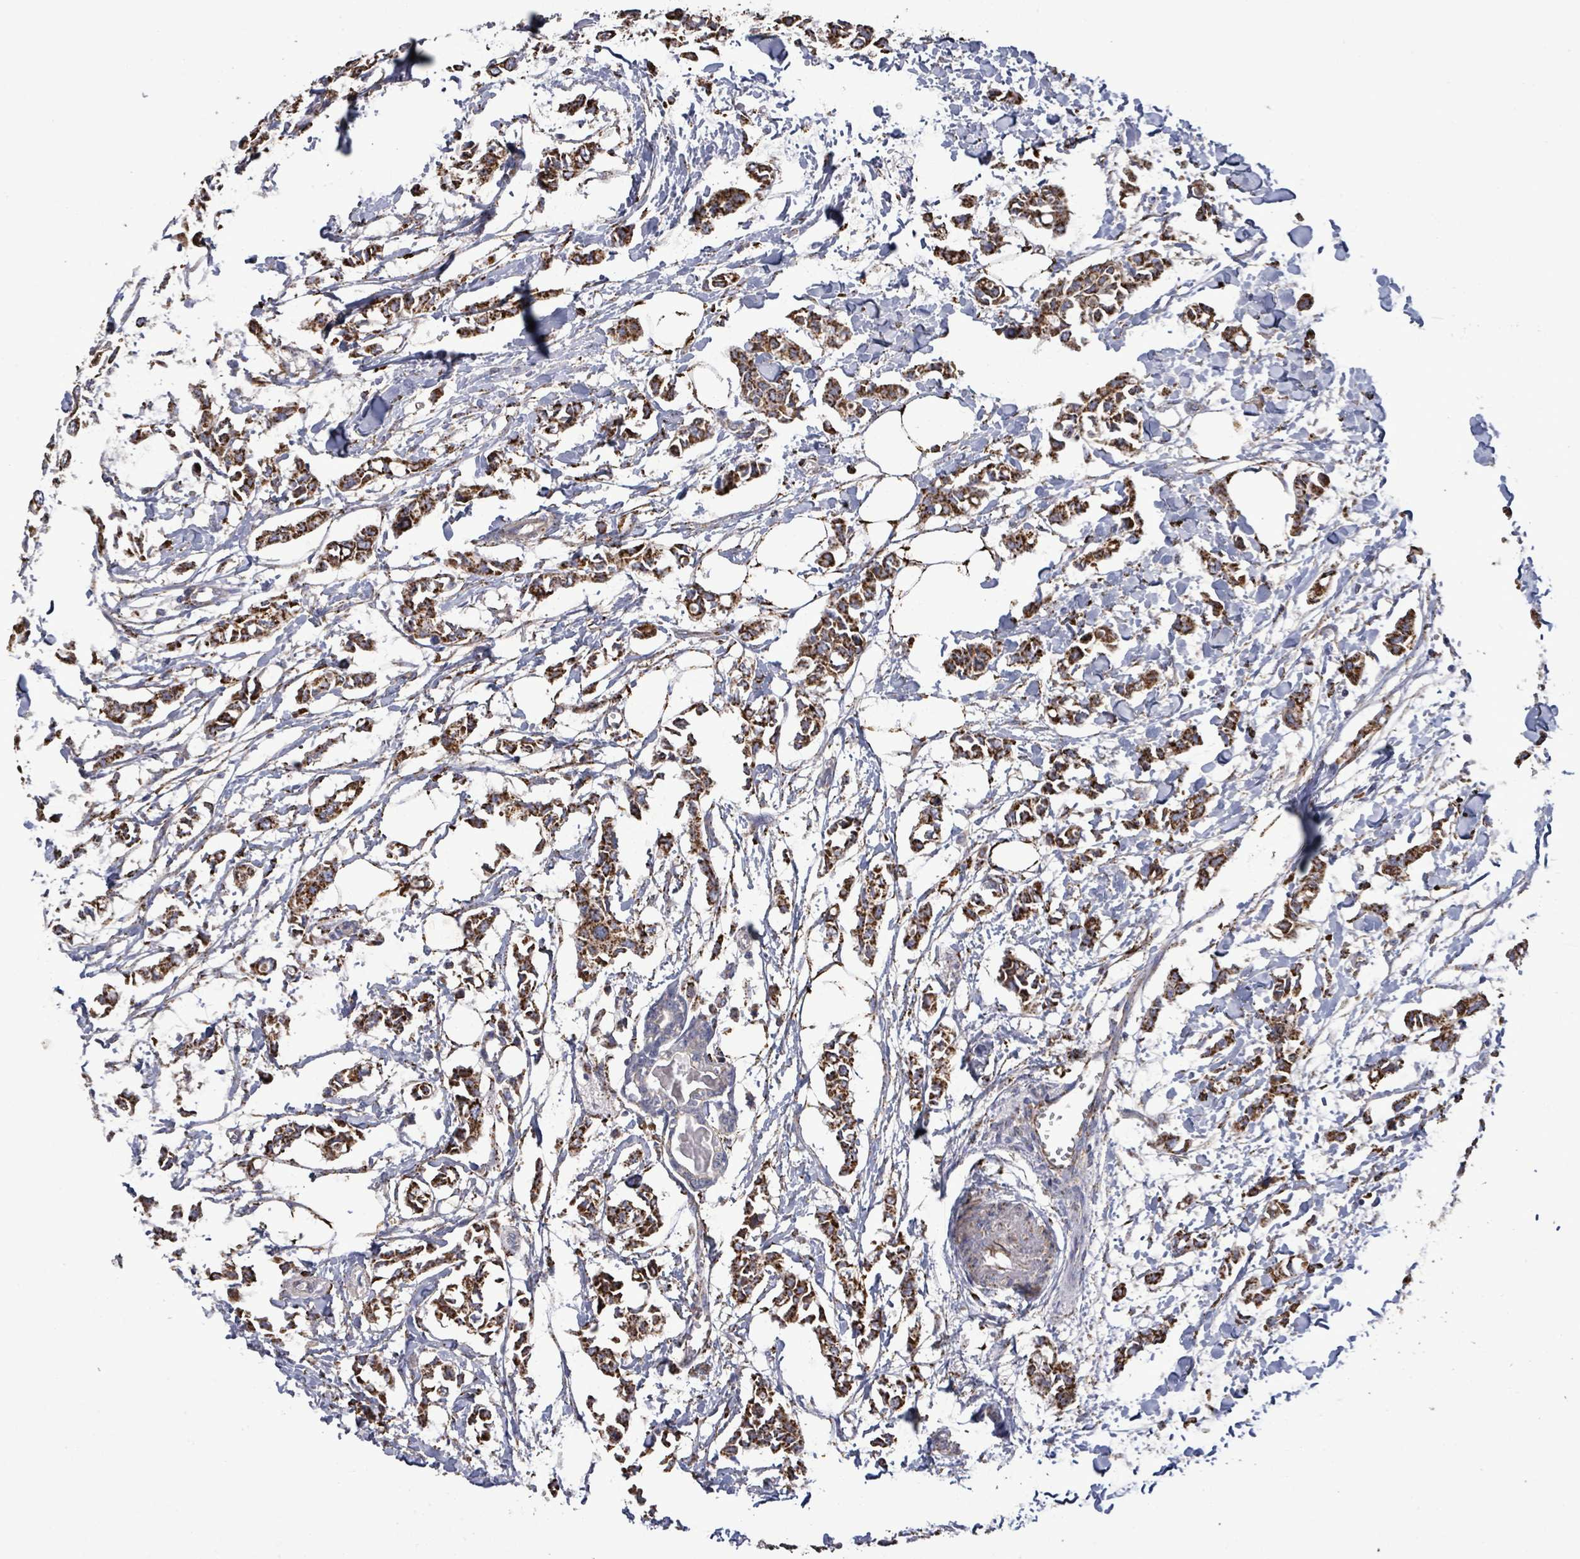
{"staining": {"intensity": "strong", "quantity": ">75%", "location": "cytoplasmic/membranous"}, "tissue": "breast cancer", "cell_type": "Tumor cells", "image_type": "cancer", "snomed": [{"axis": "morphology", "description": "Duct carcinoma"}, {"axis": "topography", "description": "Breast"}], "caption": "The photomicrograph shows immunohistochemical staining of breast cancer (invasive ductal carcinoma). There is strong cytoplasmic/membranous staining is present in about >75% of tumor cells.", "gene": "MTMR12", "patient": {"sex": "female", "age": 41}}